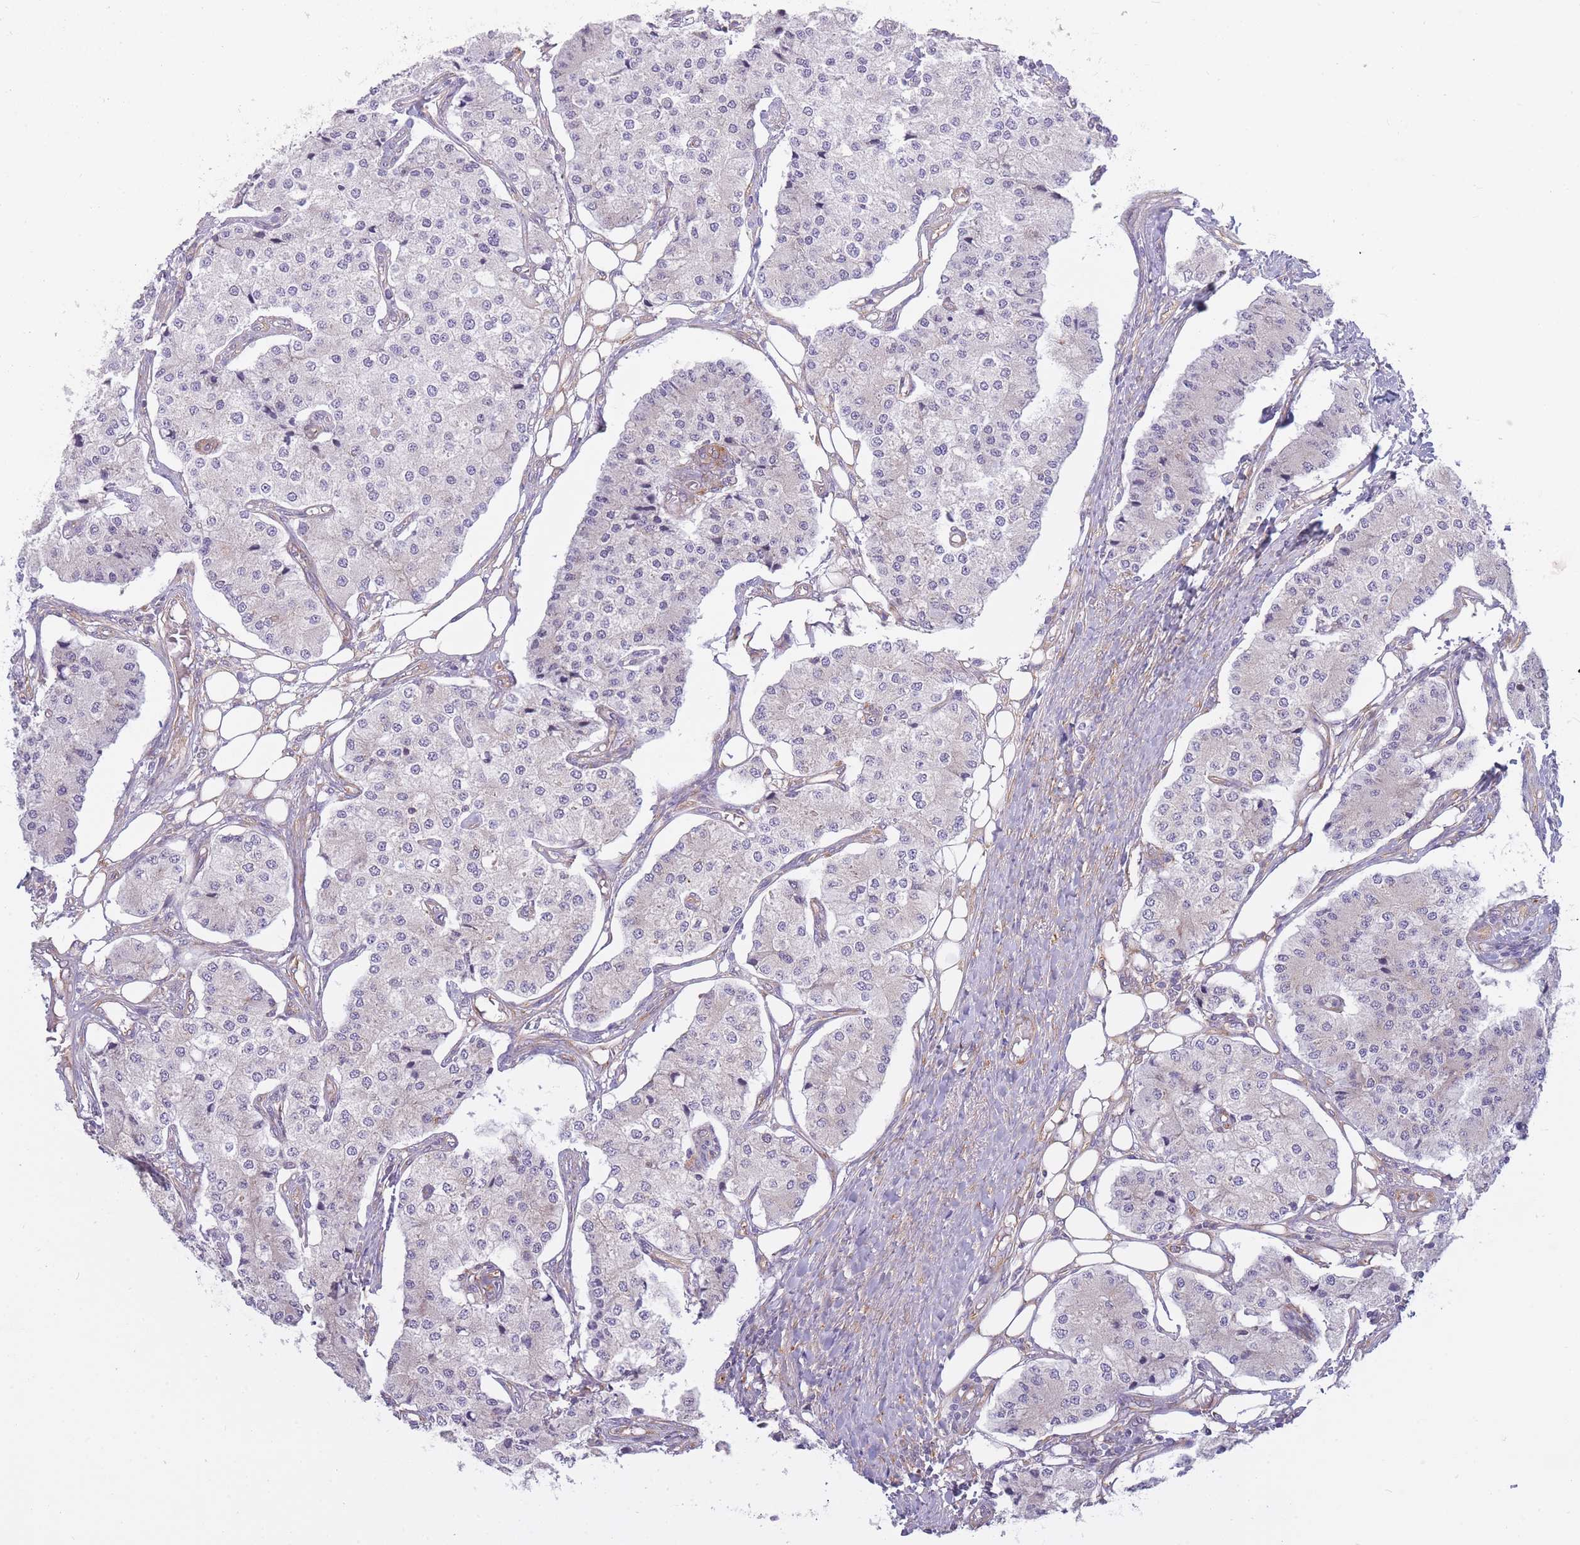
{"staining": {"intensity": "negative", "quantity": "none", "location": "none"}, "tissue": "carcinoid", "cell_type": "Tumor cells", "image_type": "cancer", "snomed": [{"axis": "morphology", "description": "Carcinoid, malignant, NOS"}, {"axis": "topography", "description": "Colon"}], "caption": "High power microscopy image of an immunohistochemistry histopathology image of carcinoid (malignant), revealing no significant staining in tumor cells.", "gene": "CCDC124", "patient": {"sex": "female", "age": 52}}